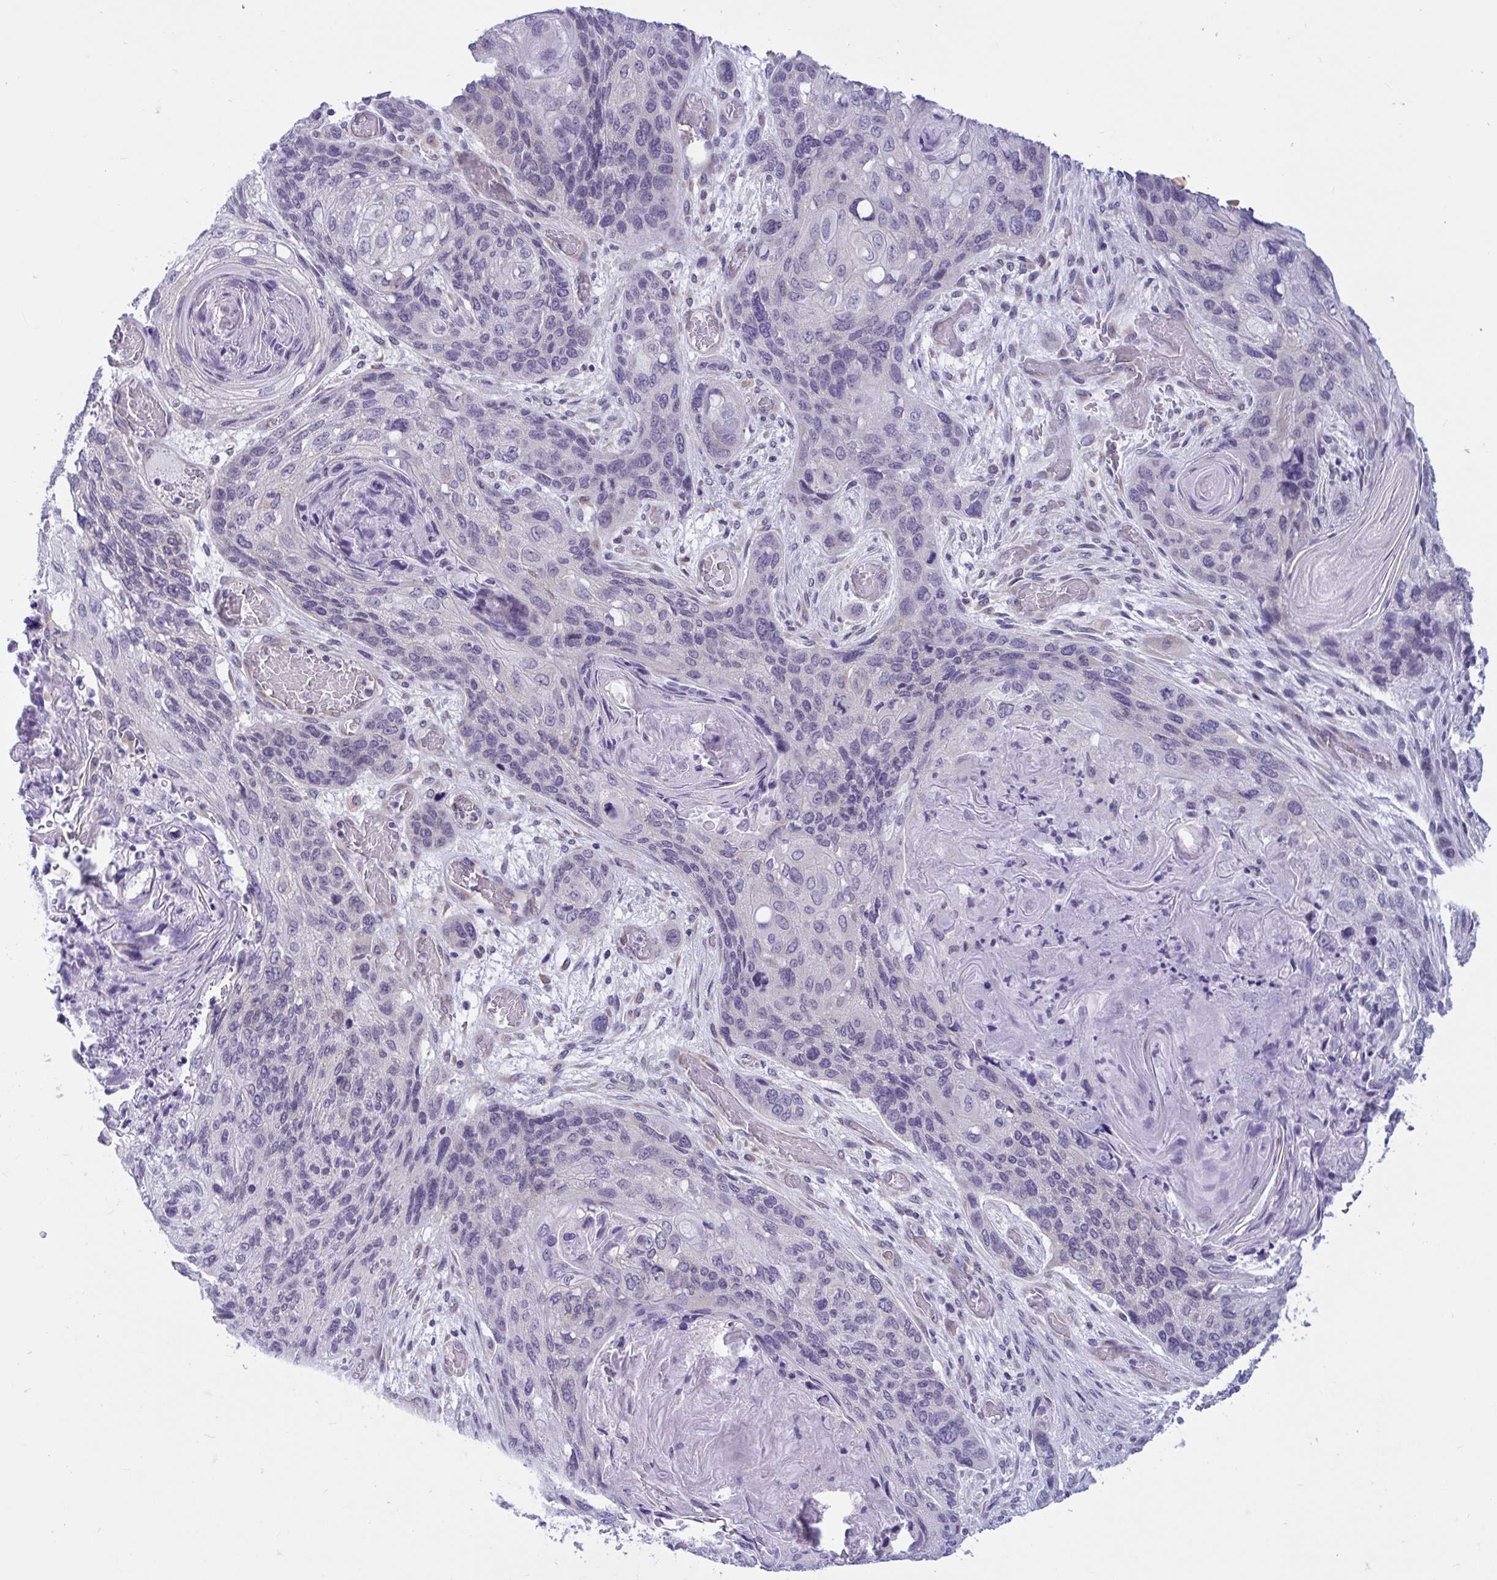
{"staining": {"intensity": "negative", "quantity": "none", "location": "none"}, "tissue": "lung cancer", "cell_type": "Tumor cells", "image_type": "cancer", "snomed": [{"axis": "morphology", "description": "Squamous cell carcinoma, NOS"}, {"axis": "morphology", "description": "Squamous cell carcinoma, metastatic, NOS"}, {"axis": "topography", "description": "Lymph node"}, {"axis": "topography", "description": "Lung"}], "caption": "A micrograph of human lung cancer is negative for staining in tumor cells. (DAB (3,3'-diaminobenzidine) immunohistochemistry with hematoxylin counter stain).", "gene": "CAMLG", "patient": {"sex": "male", "age": 41}}